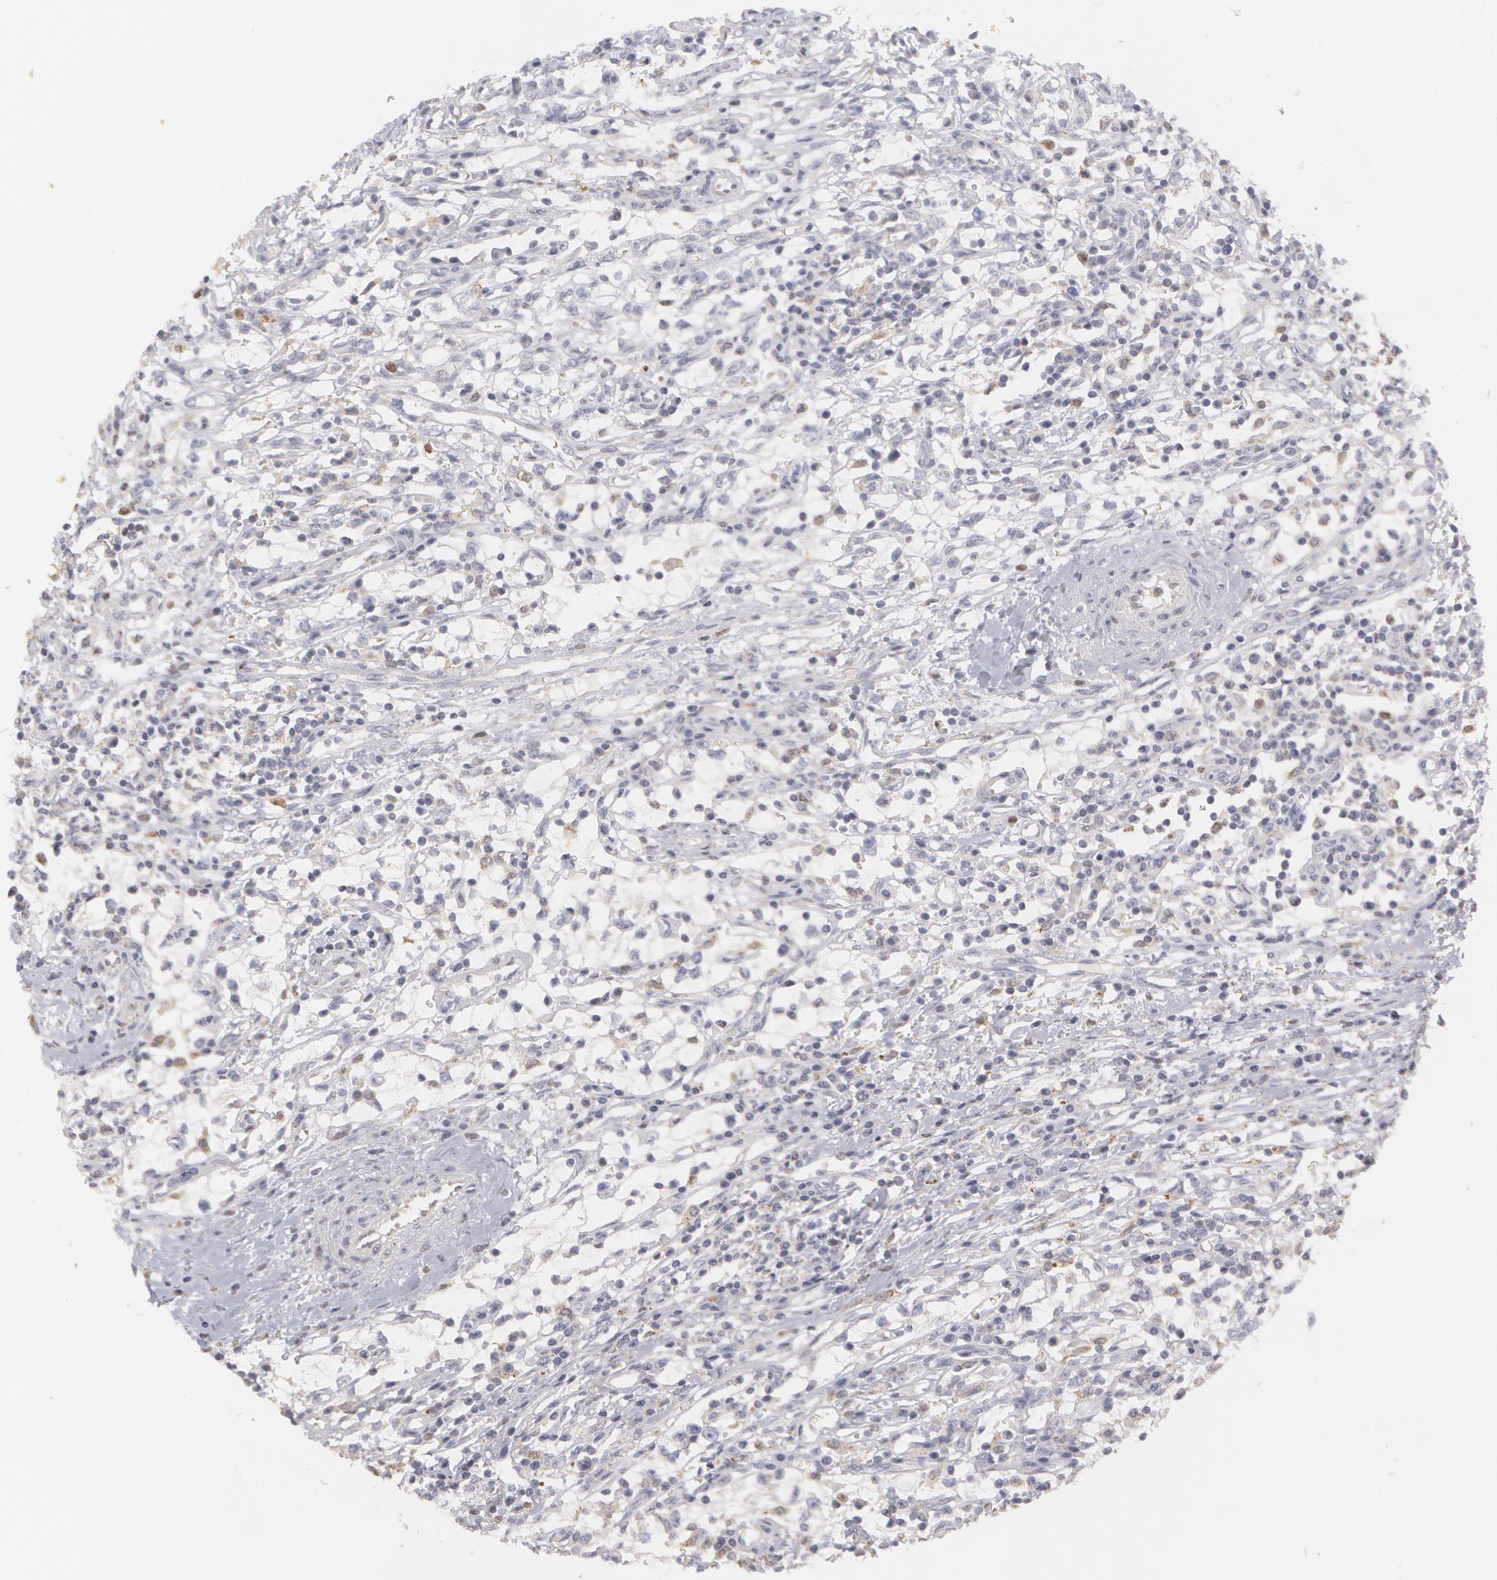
{"staining": {"intensity": "weak", "quantity": "25%-75%", "location": "cytoplasmic/membranous"}, "tissue": "renal cancer", "cell_type": "Tumor cells", "image_type": "cancer", "snomed": [{"axis": "morphology", "description": "Adenocarcinoma, NOS"}, {"axis": "topography", "description": "Kidney"}], "caption": "Adenocarcinoma (renal) was stained to show a protein in brown. There is low levels of weak cytoplasmic/membranous expression in approximately 25%-75% of tumor cells.", "gene": "CAT", "patient": {"sex": "male", "age": 82}}